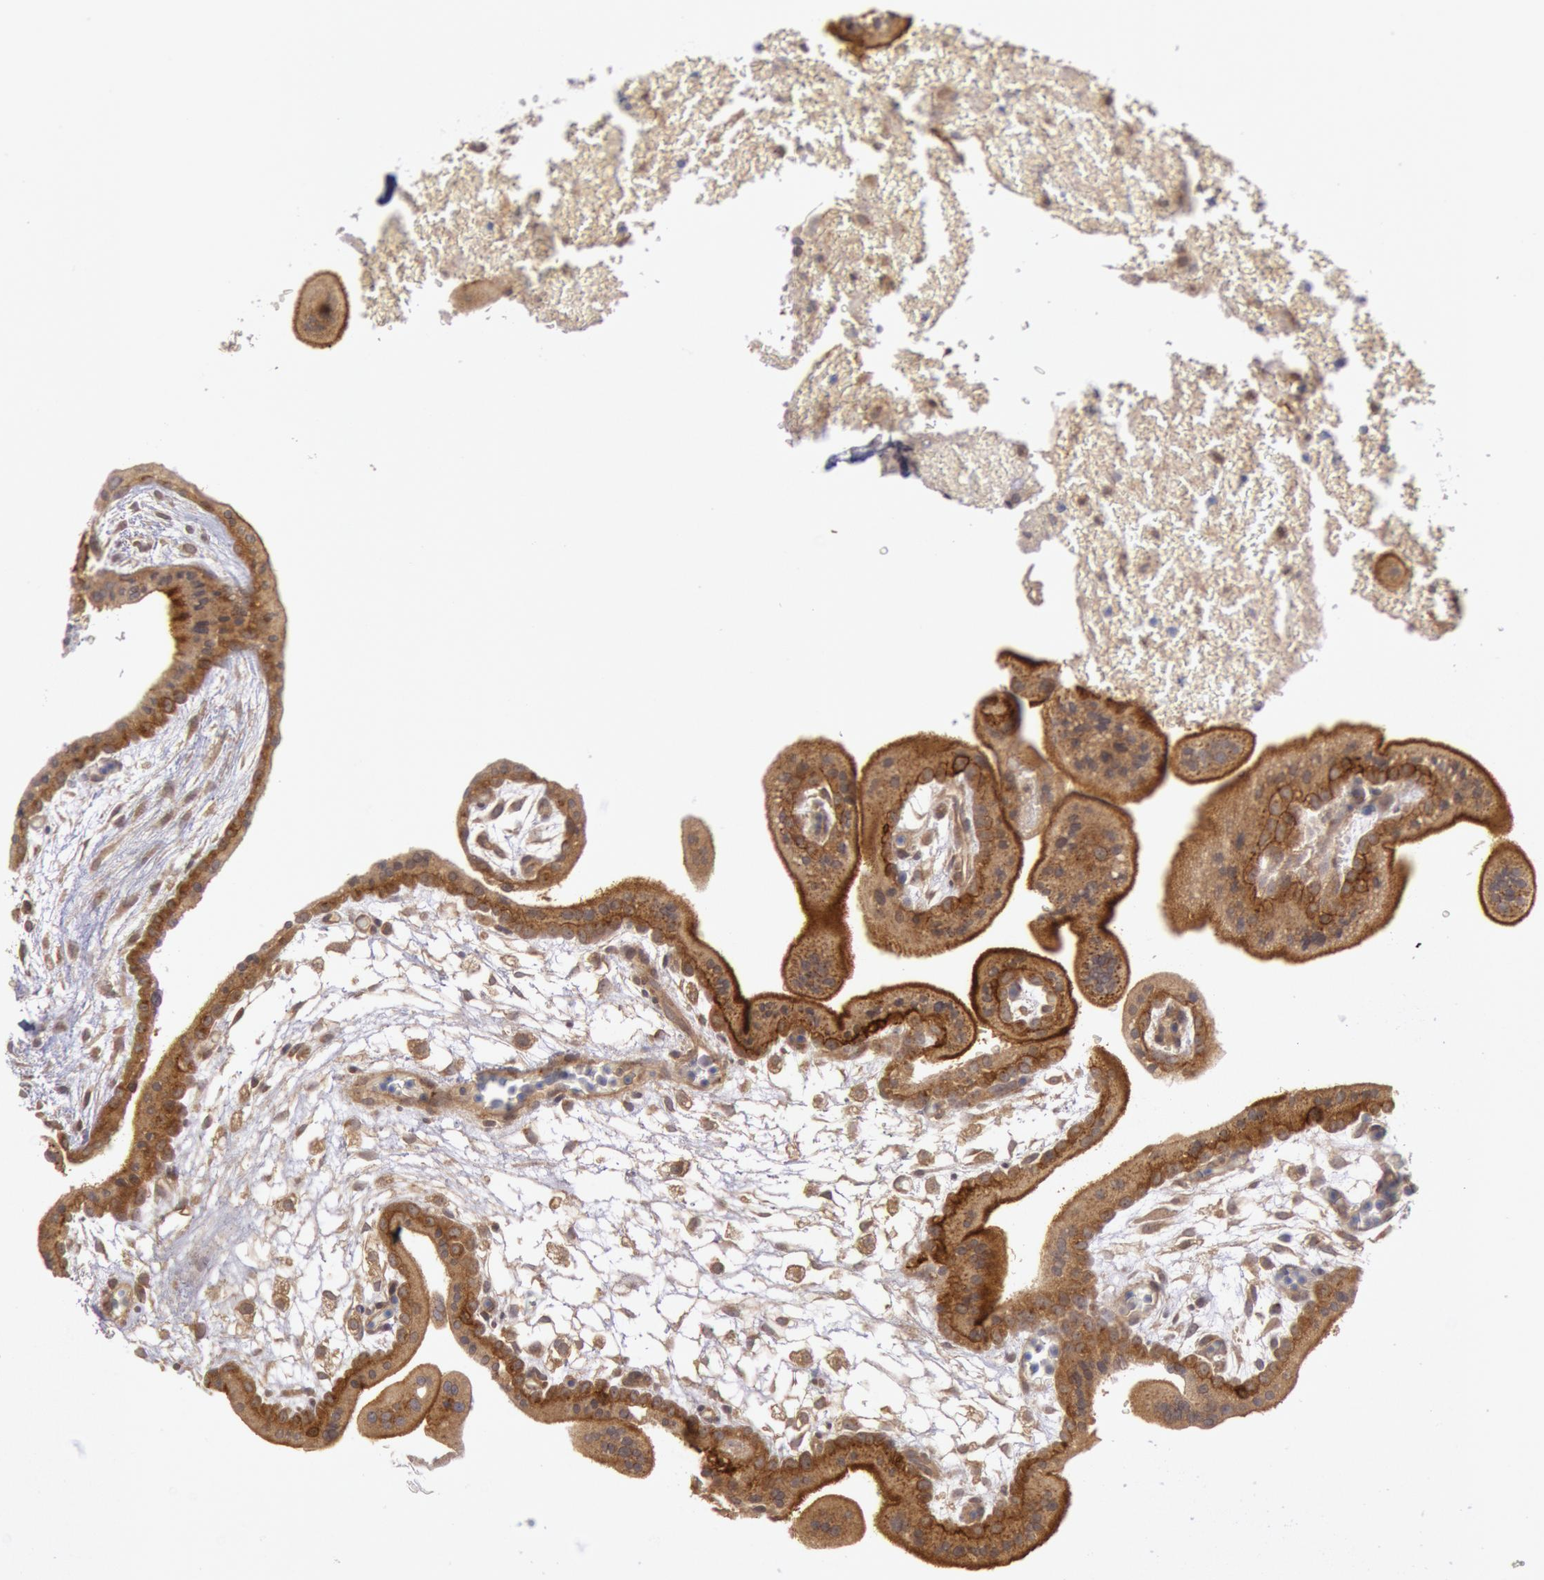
{"staining": {"intensity": "moderate", "quantity": ">75%", "location": "cytoplasmic/membranous"}, "tissue": "placenta", "cell_type": "Decidual cells", "image_type": "normal", "snomed": [{"axis": "morphology", "description": "Normal tissue, NOS"}, {"axis": "topography", "description": "Placenta"}], "caption": "Immunohistochemistry staining of unremarkable placenta, which shows medium levels of moderate cytoplasmic/membranous positivity in approximately >75% of decidual cells indicating moderate cytoplasmic/membranous protein expression. The staining was performed using DAB (brown) for protein detection and nuclei were counterstained in hematoxylin (blue).", "gene": "BRAF", "patient": {"sex": "female", "age": 35}}